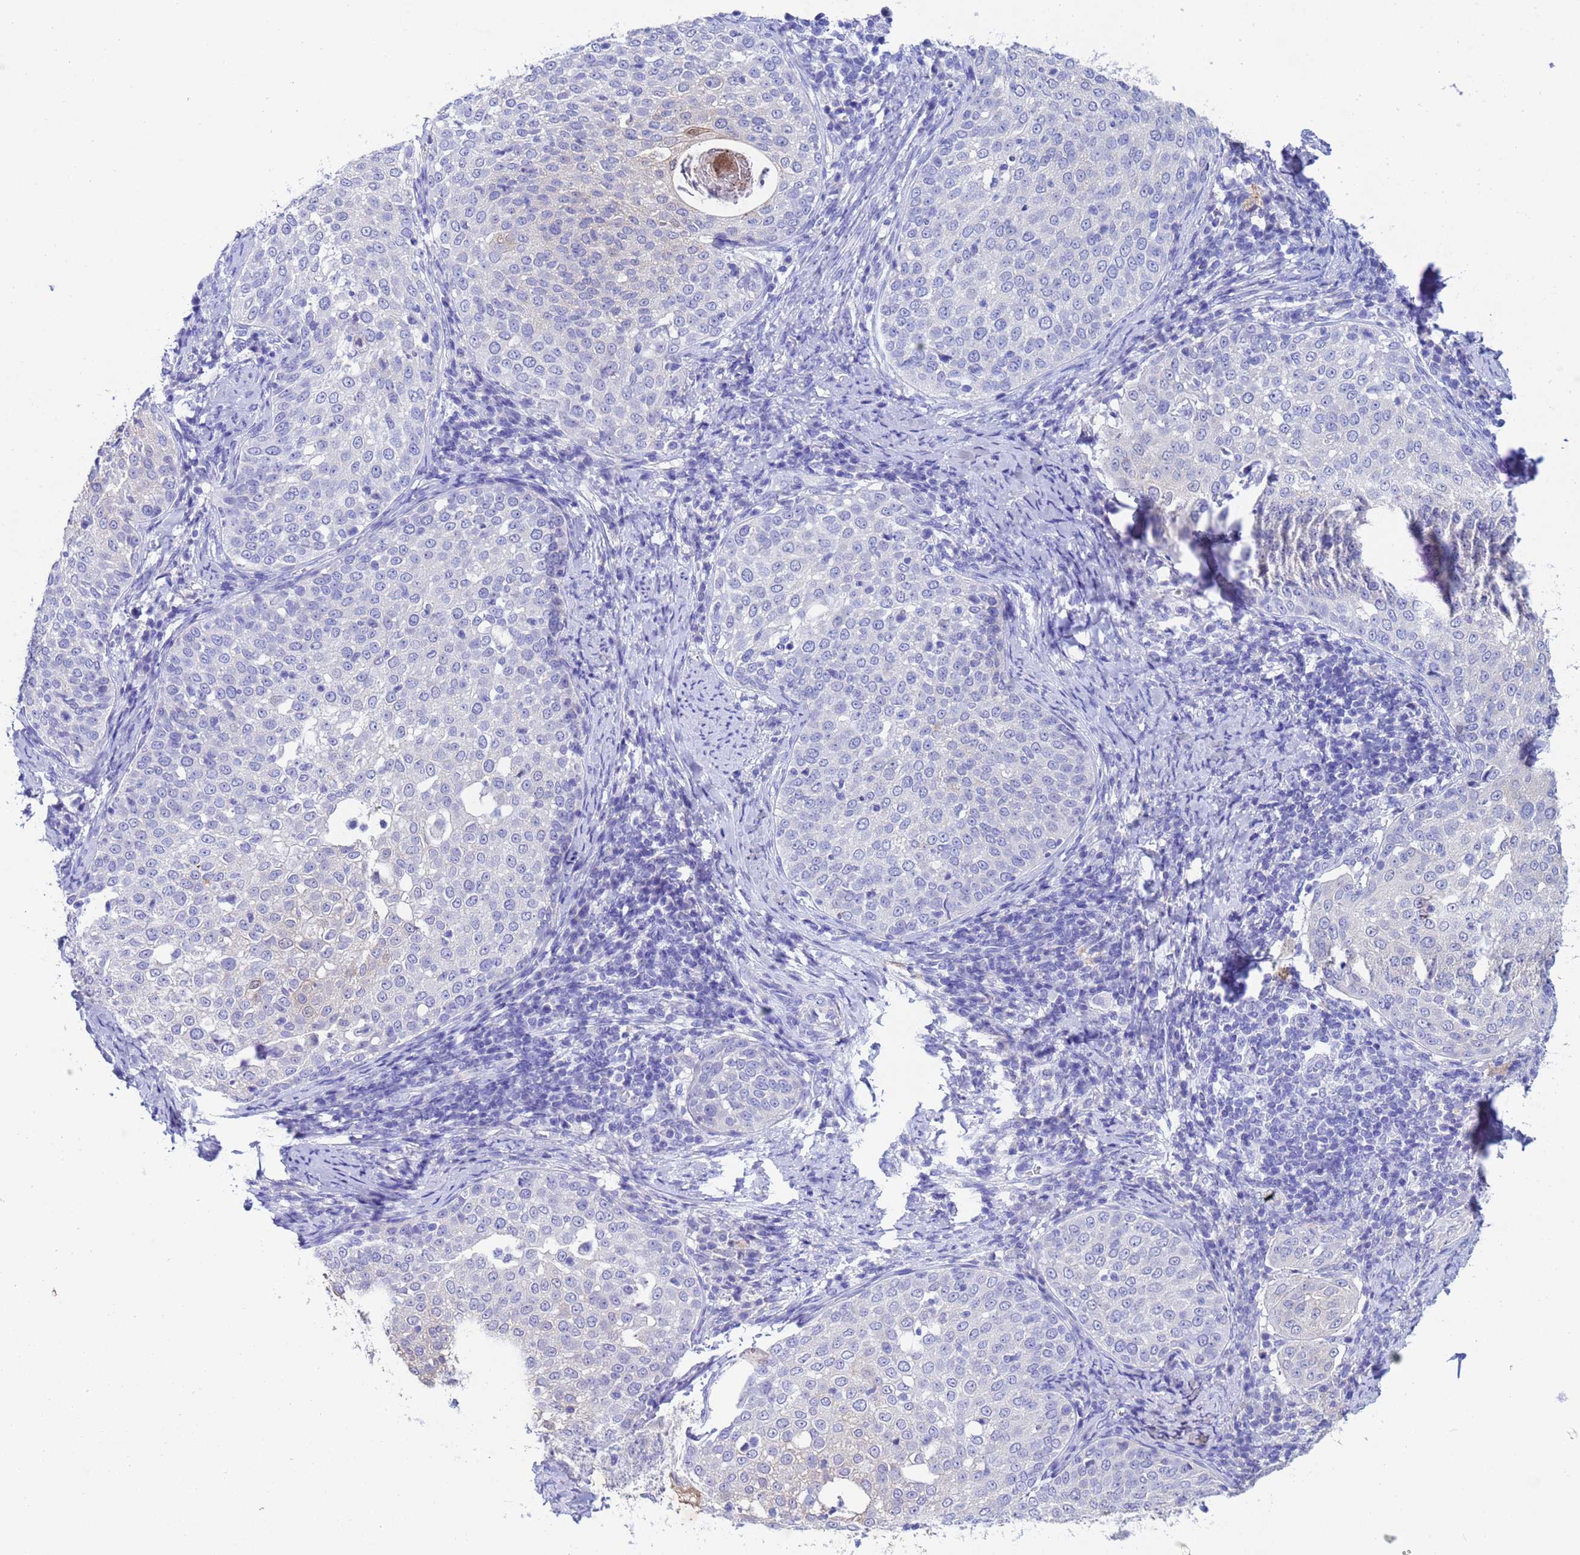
{"staining": {"intensity": "negative", "quantity": "none", "location": "none"}, "tissue": "cervical cancer", "cell_type": "Tumor cells", "image_type": "cancer", "snomed": [{"axis": "morphology", "description": "Squamous cell carcinoma, NOS"}, {"axis": "topography", "description": "Cervix"}], "caption": "Immunohistochemical staining of cervical cancer (squamous cell carcinoma) shows no significant positivity in tumor cells.", "gene": "CSTB", "patient": {"sex": "female", "age": 57}}